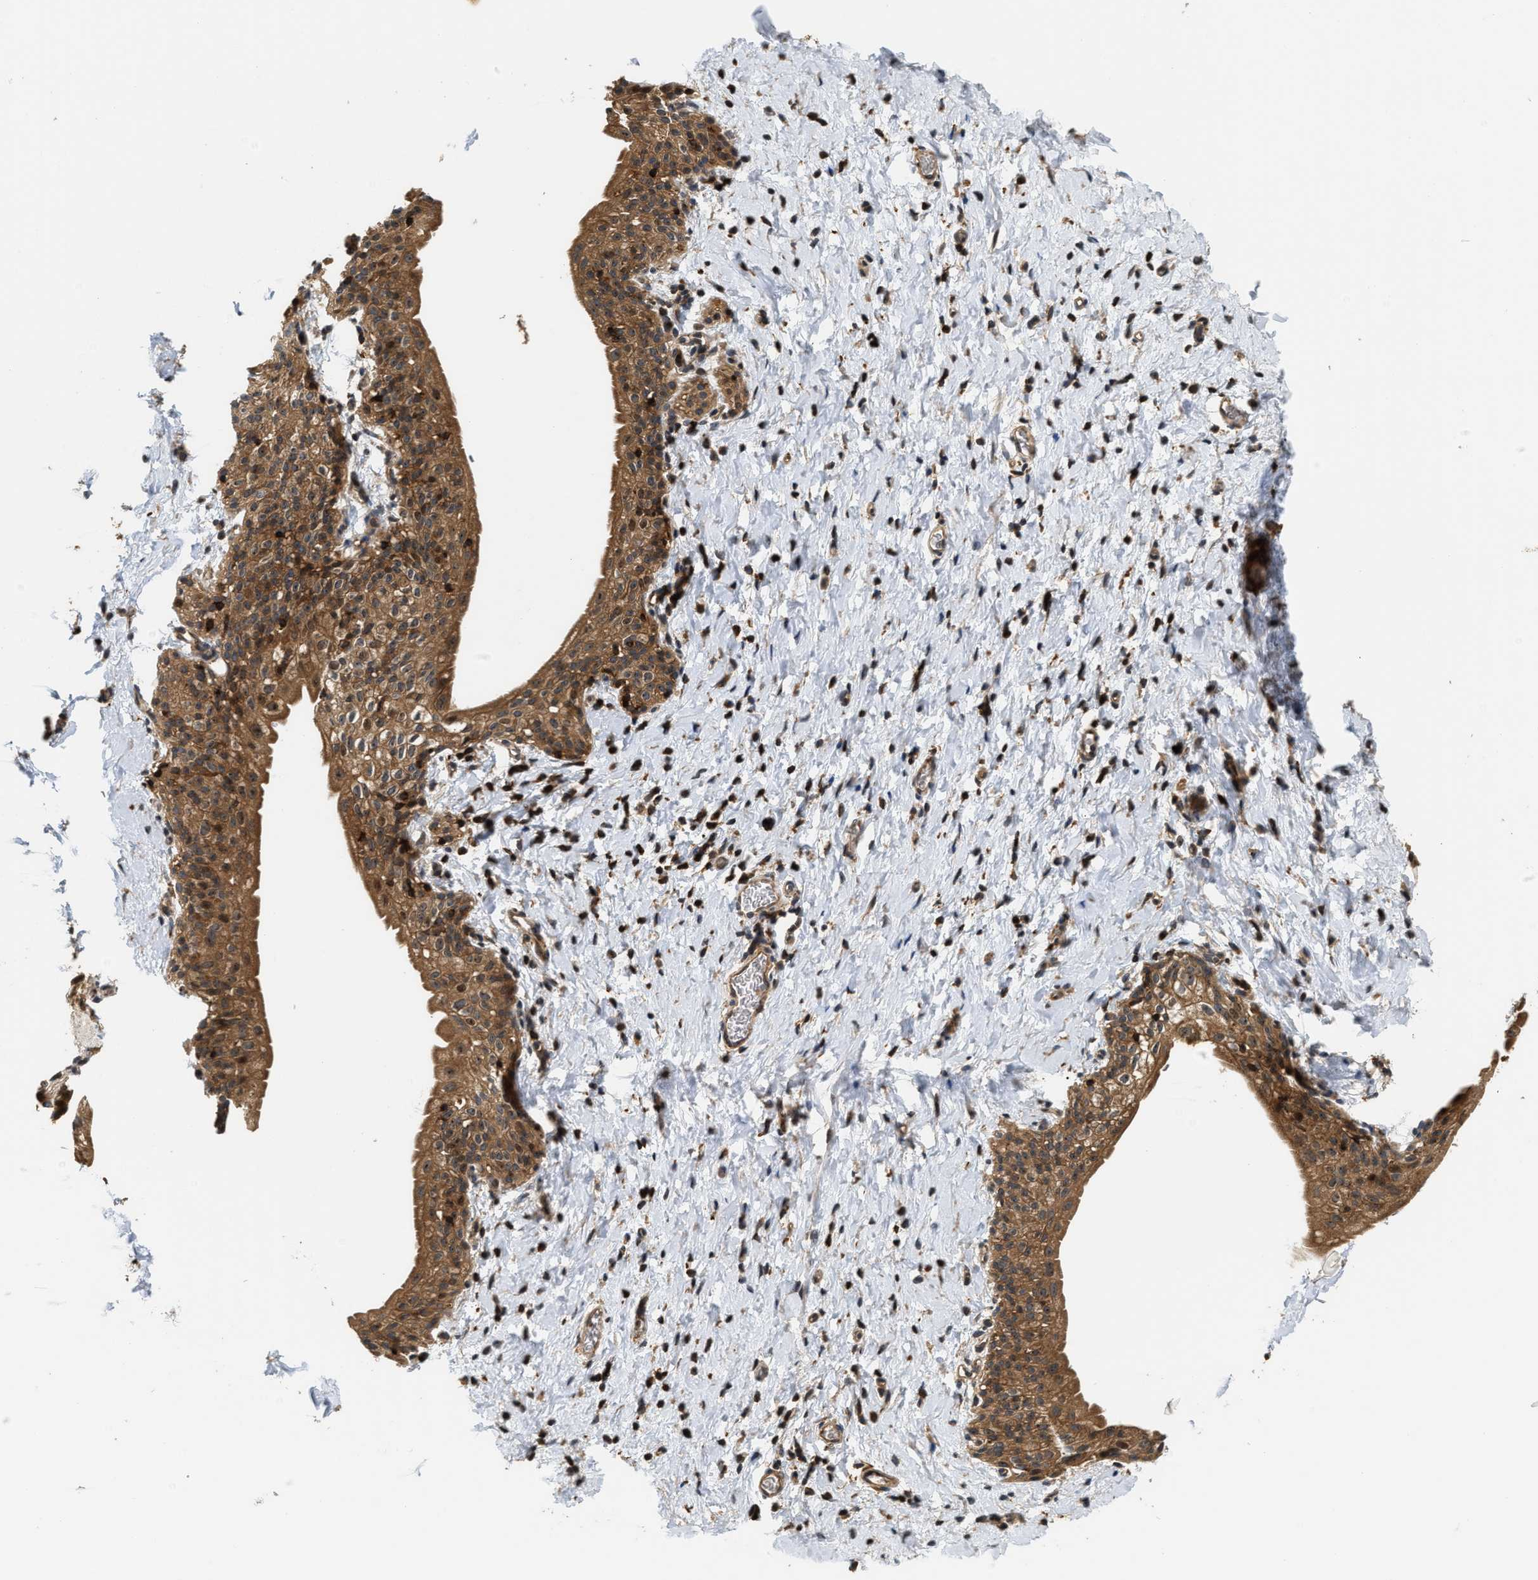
{"staining": {"intensity": "moderate", "quantity": ">75%", "location": "cytoplasmic/membranous"}, "tissue": "smooth muscle", "cell_type": "Smooth muscle cells", "image_type": "normal", "snomed": [{"axis": "morphology", "description": "Normal tissue, NOS"}, {"axis": "topography", "description": "Smooth muscle"}], "caption": "Smooth muscle stained with DAB (3,3'-diaminobenzidine) immunohistochemistry (IHC) displays medium levels of moderate cytoplasmic/membranous expression in about >75% of smooth muscle cells. Using DAB (brown) and hematoxylin (blue) stains, captured at high magnification using brightfield microscopy.", "gene": "SNX5", "patient": {"sex": "male", "age": 16}}